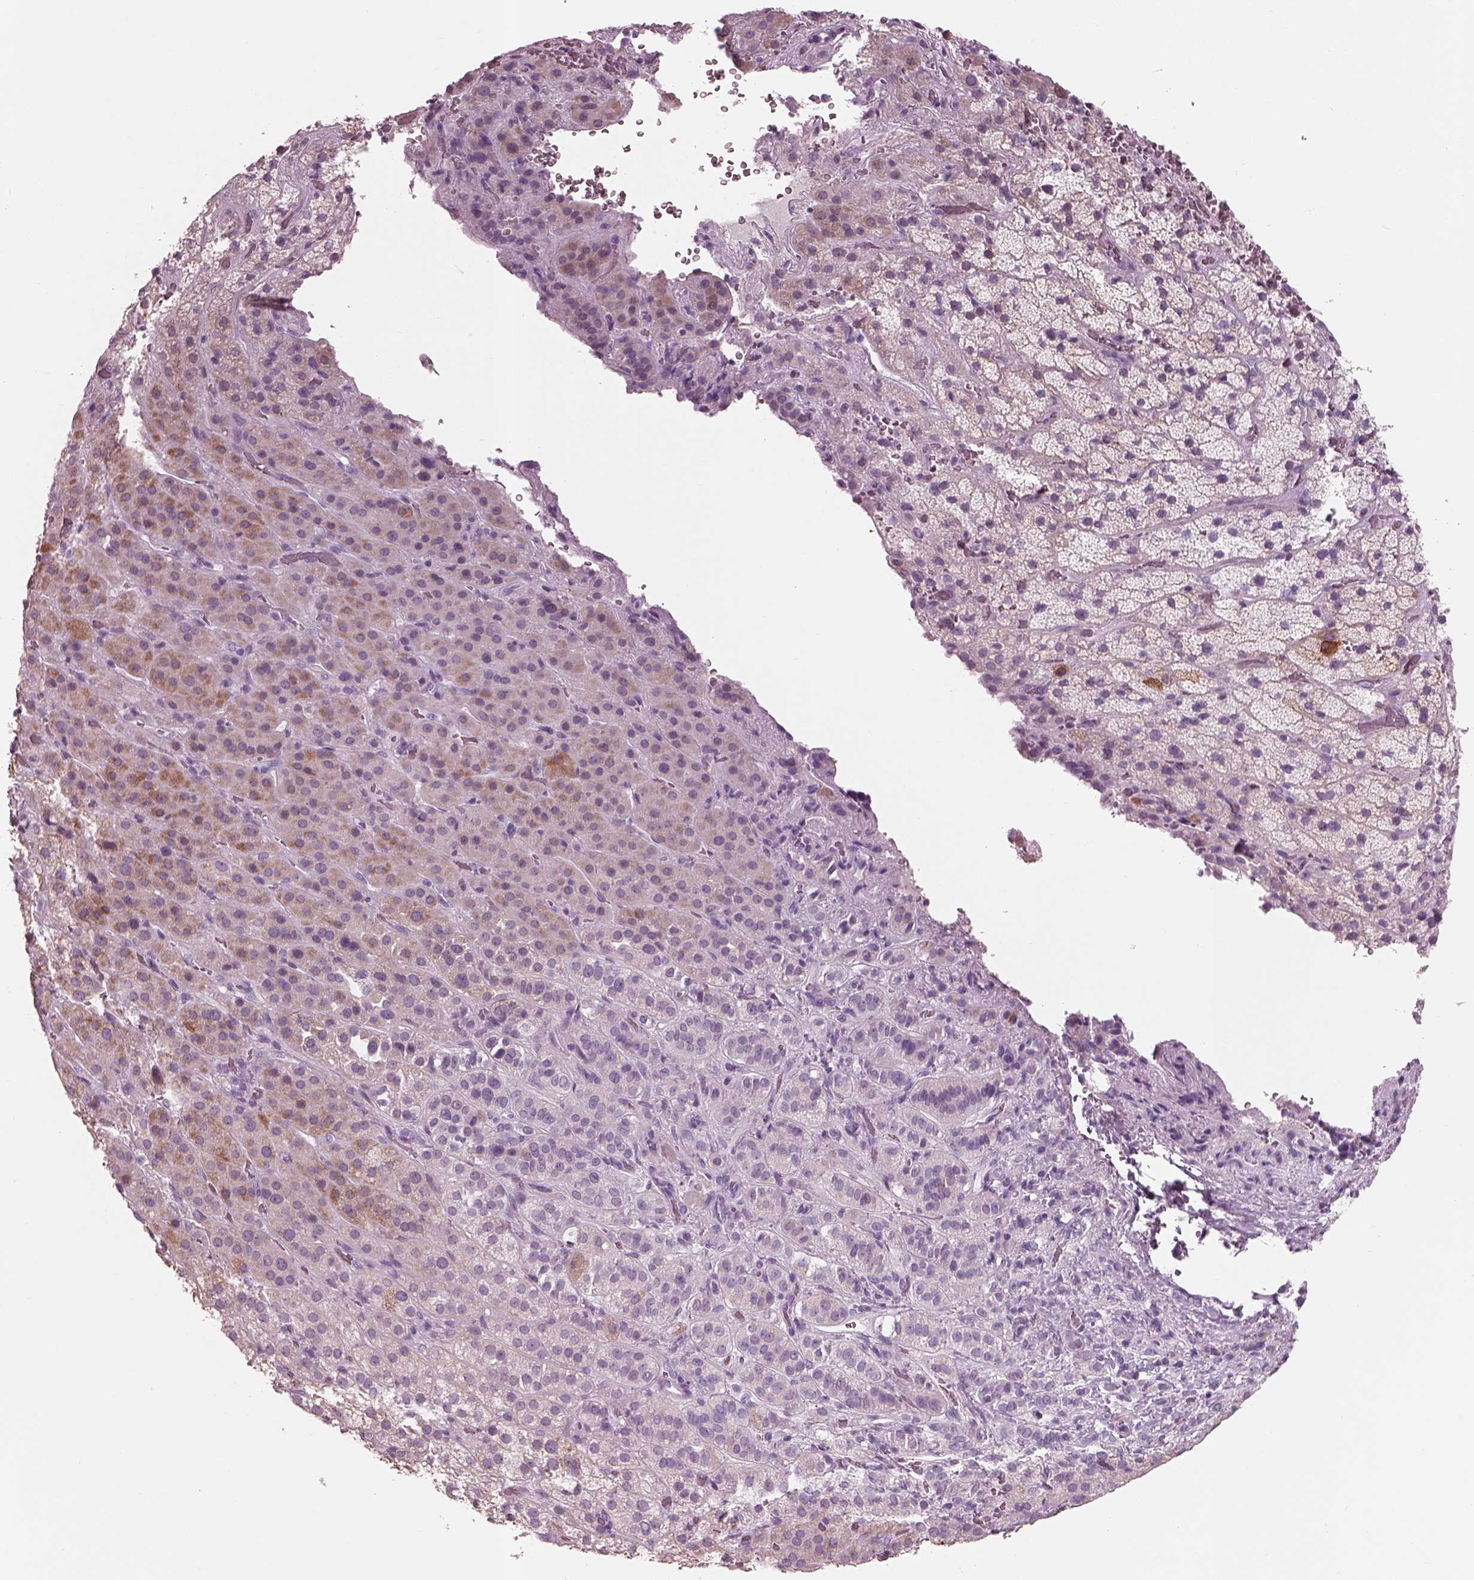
{"staining": {"intensity": "moderate", "quantity": "<25%", "location": "cytoplasmic/membranous"}, "tissue": "adrenal gland", "cell_type": "Glandular cells", "image_type": "normal", "snomed": [{"axis": "morphology", "description": "Normal tissue, NOS"}, {"axis": "topography", "description": "Adrenal gland"}], "caption": "Glandular cells display low levels of moderate cytoplasmic/membranous positivity in approximately <25% of cells in normal human adrenal gland. The staining was performed using DAB to visualize the protein expression in brown, while the nuclei were stained in blue with hematoxylin (Magnification: 20x).", "gene": "SLC27A2", "patient": {"sex": "male", "age": 57}}